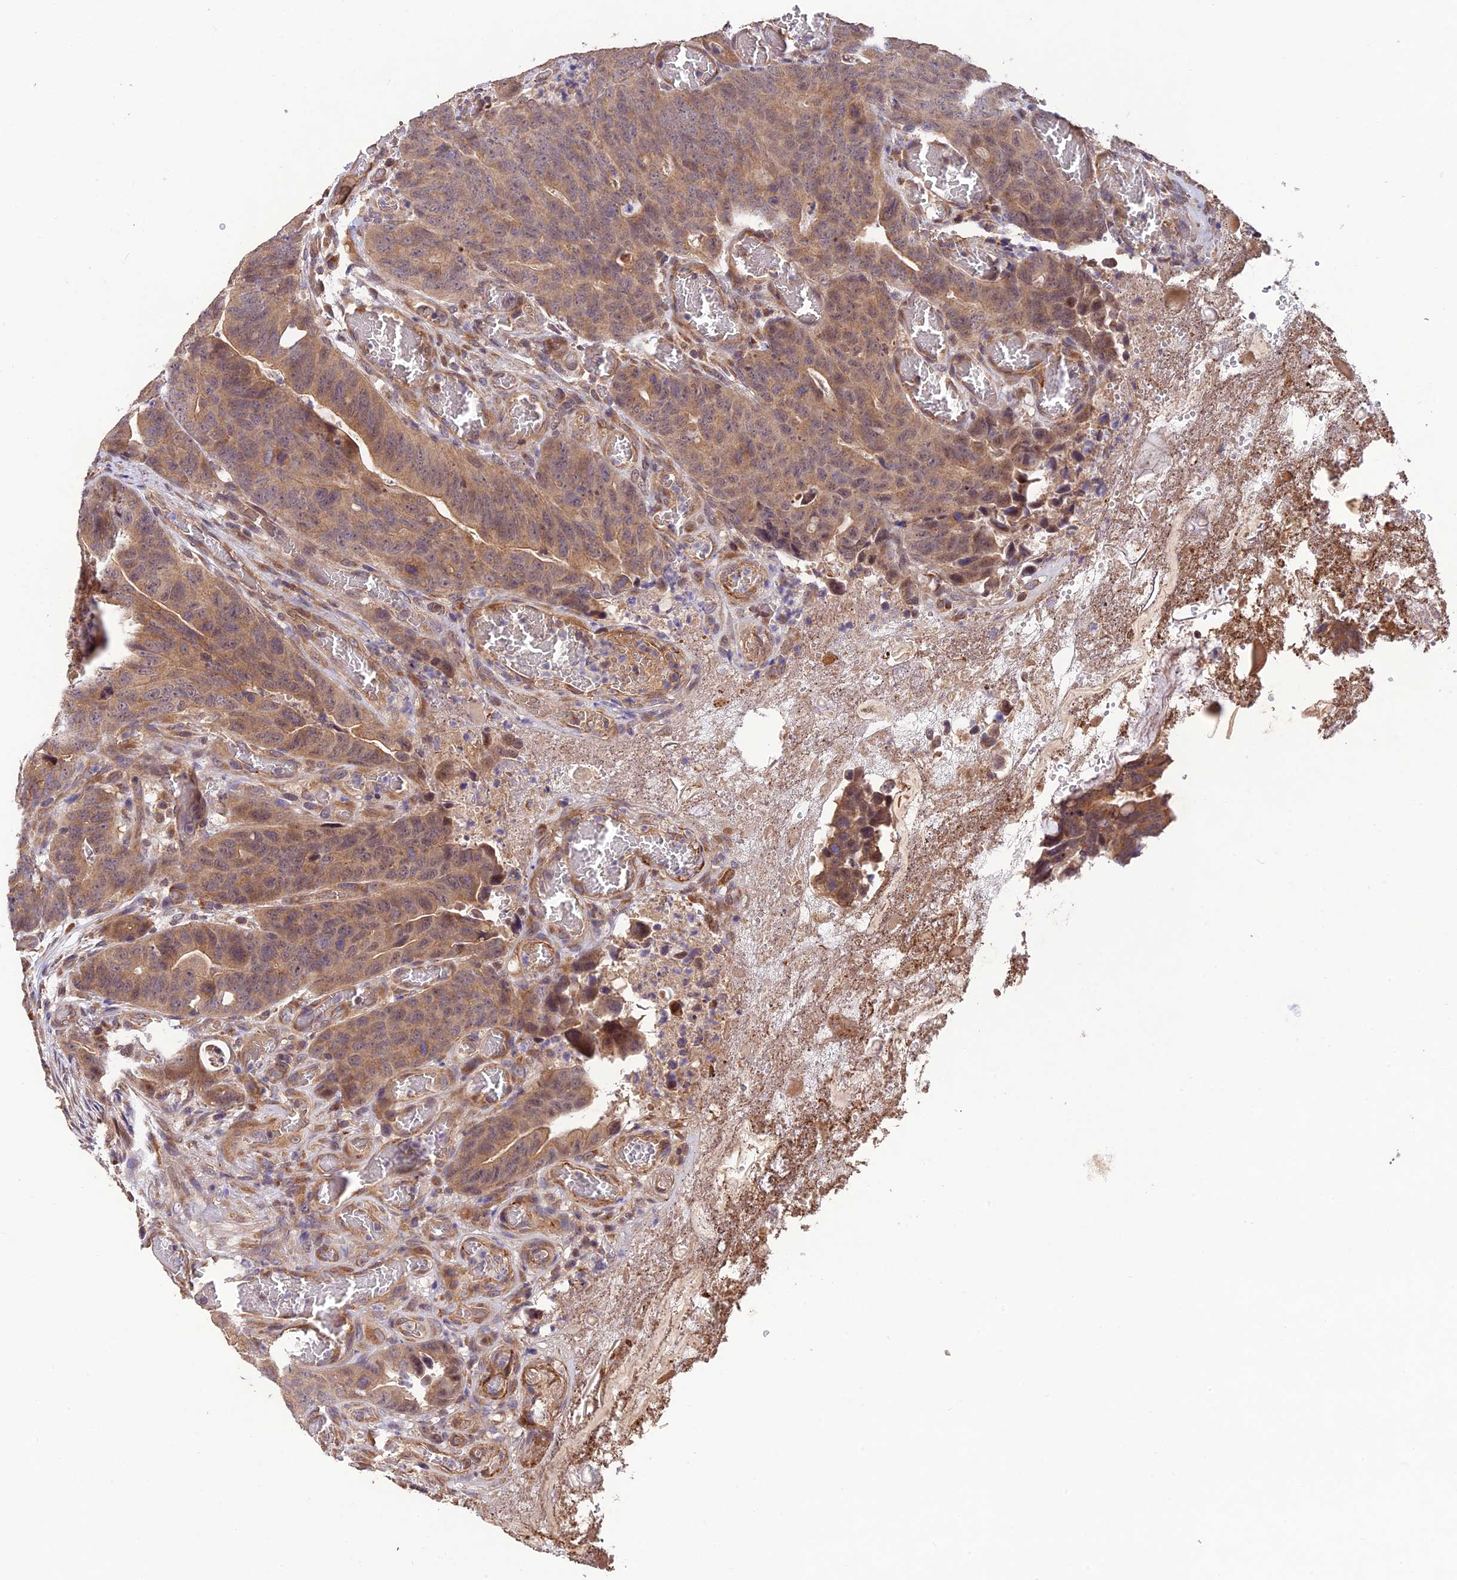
{"staining": {"intensity": "moderate", "quantity": ">75%", "location": "cytoplasmic/membranous"}, "tissue": "colorectal cancer", "cell_type": "Tumor cells", "image_type": "cancer", "snomed": [{"axis": "morphology", "description": "Adenocarcinoma, NOS"}, {"axis": "topography", "description": "Colon"}], "caption": "Tumor cells exhibit medium levels of moderate cytoplasmic/membranous expression in about >75% of cells in colorectal adenocarcinoma. (brown staining indicates protein expression, while blue staining denotes nuclei).", "gene": "MNS1", "patient": {"sex": "female", "age": 82}}